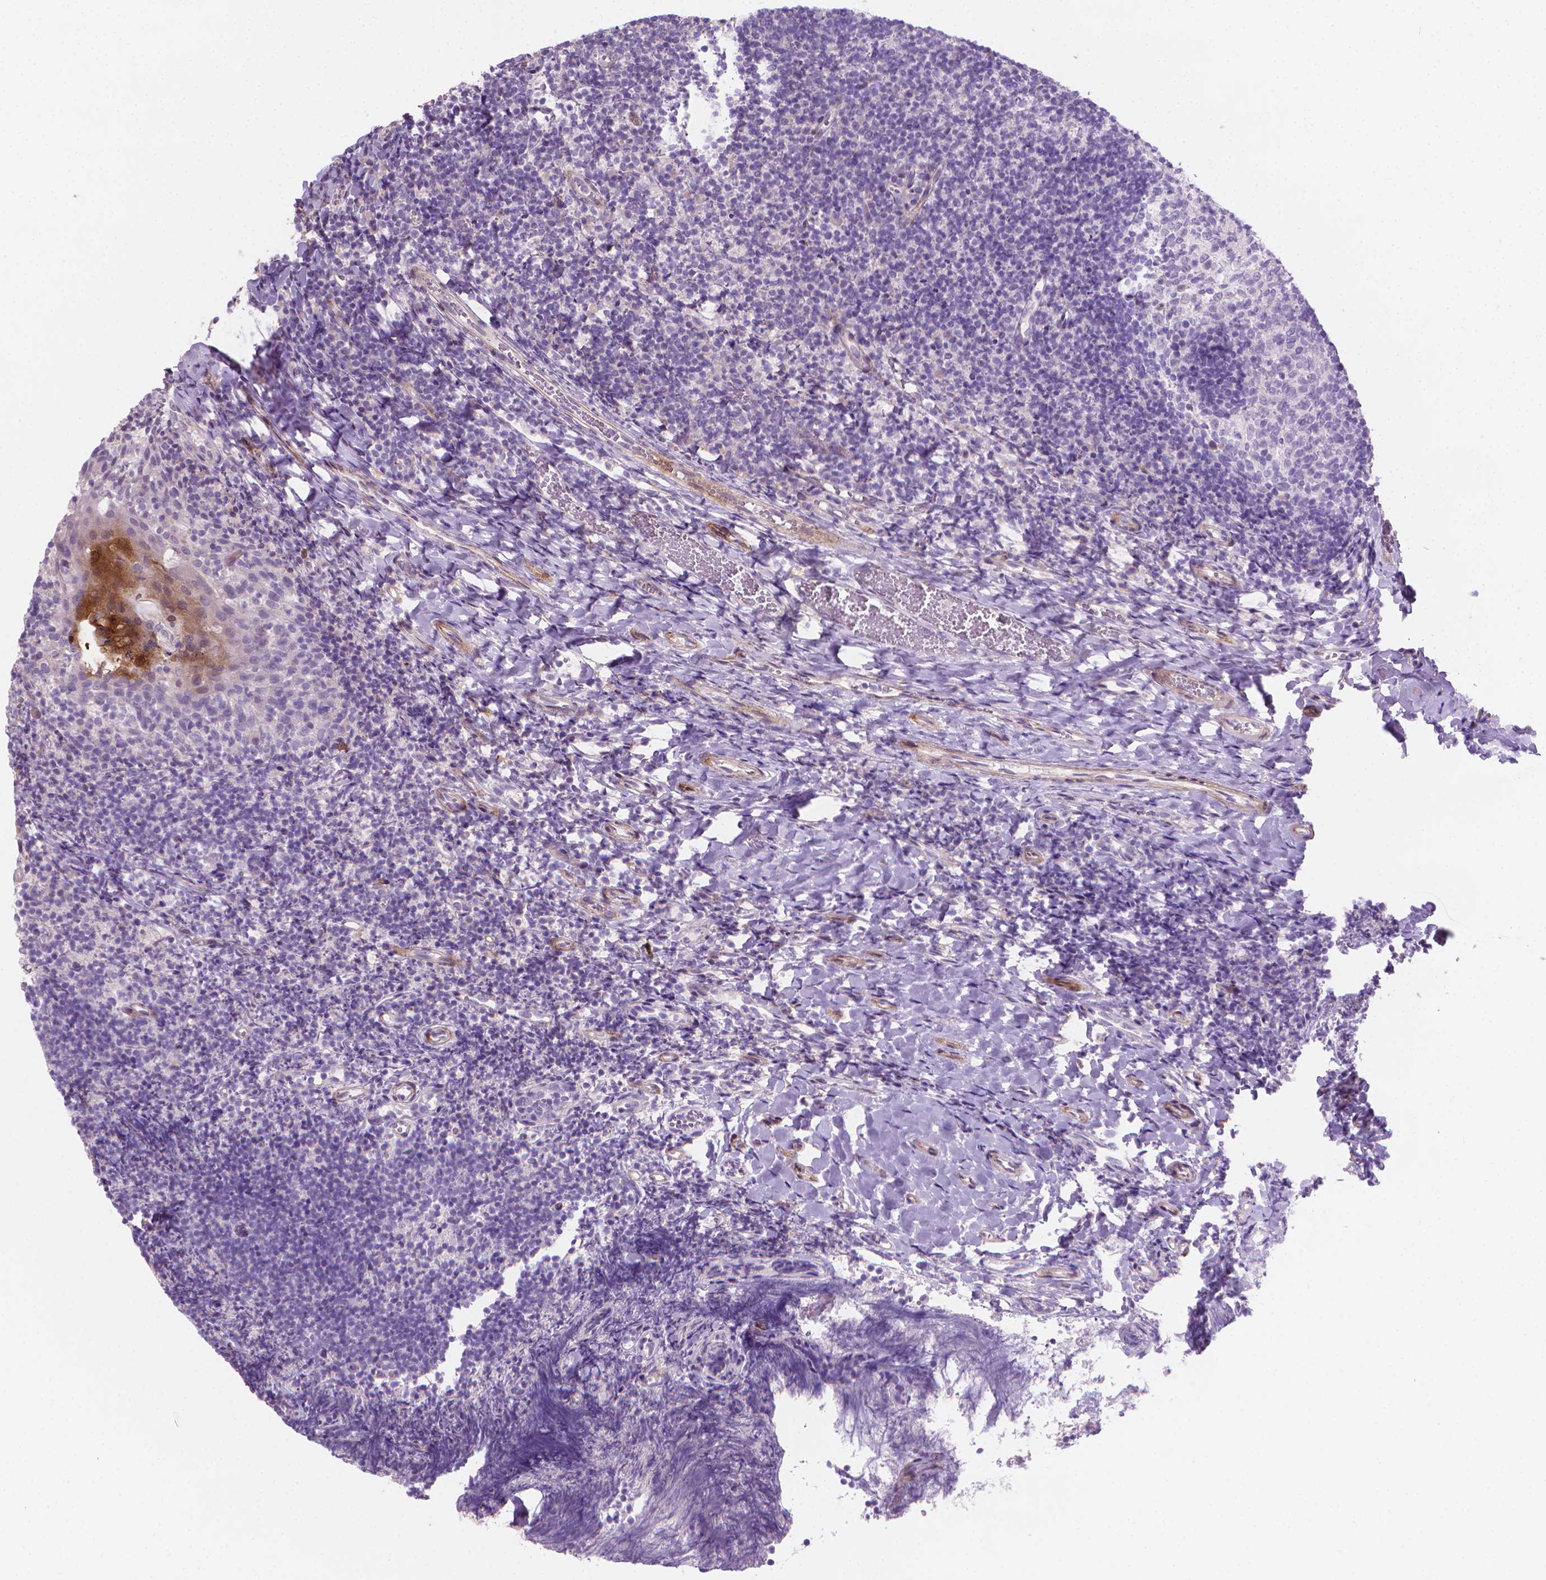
{"staining": {"intensity": "negative", "quantity": "none", "location": "none"}, "tissue": "tonsil", "cell_type": "Germinal center cells", "image_type": "normal", "snomed": [{"axis": "morphology", "description": "Normal tissue, NOS"}, {"axis": "topography", "description": "Tonsil"}], "caption": "High magnification brightfield microscopy of normal tonsil stained with DAB (3,3'-diaminobenzidine) (brown) and counterstained with hematoxylin (blue): germinal center cells show no significant positivity.", "gene": "GSDMA", "patient": {"sex": "female", "age": 10}}